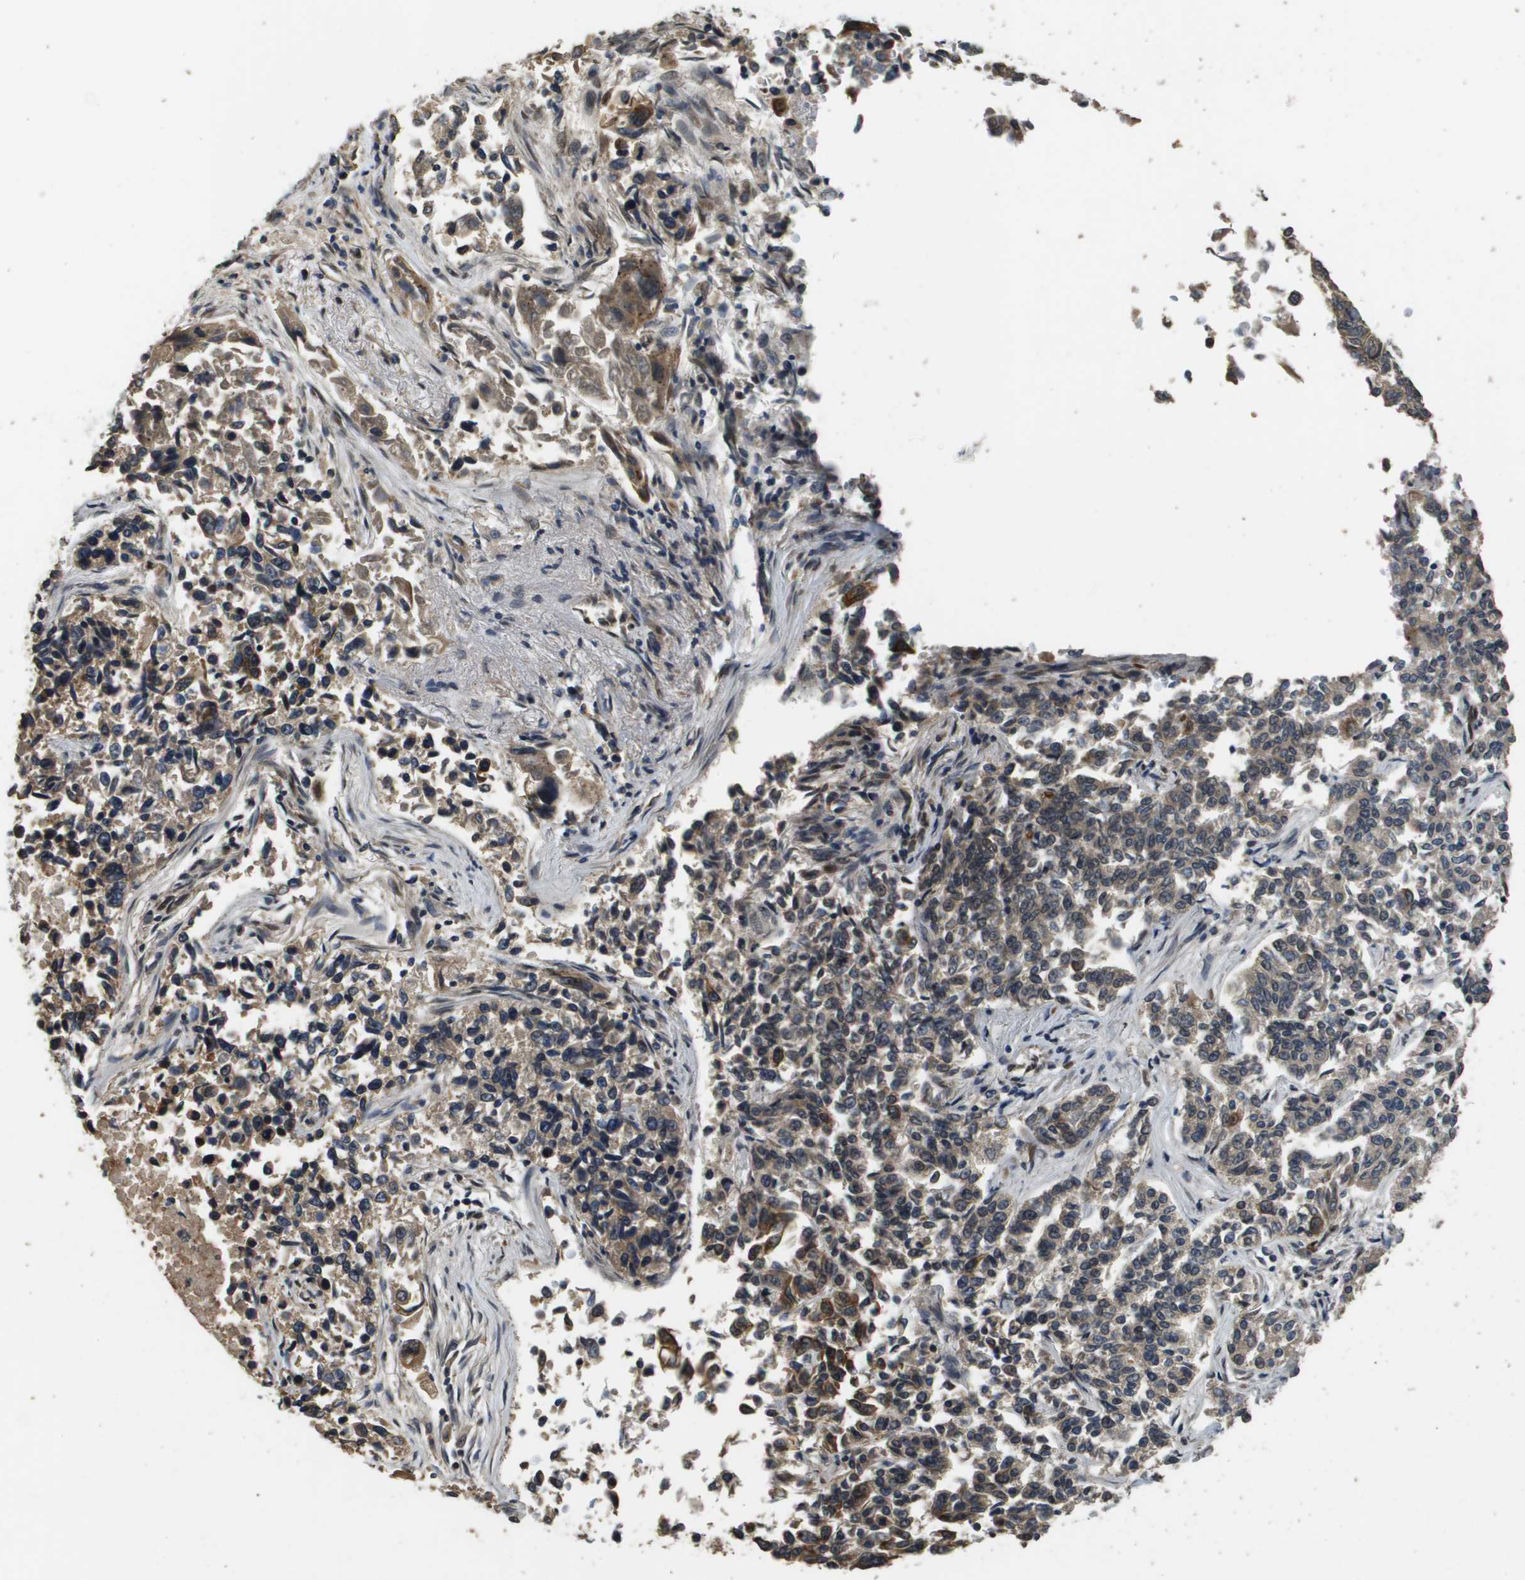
{"staining": {"intensity": "moderate", "quantity": "25%-75%", "location": "cytoplasmic/membranous,nuclear"}, "tissue": "lung cancer", "cell_type": "Tumor cells", "image_type": "cancer", "snomed": [{"axis": "morphology", "description": "Adenocarcinoma, NOS"}, {"axis": "topography", "description": "Lung"}], "caption": "This photomicrograph displays immunohistochemistry (IHC) staining of human lung cancer, with medium moderate cytoplasmic/membranous and nuclear expression in approximately 25%-75% of tumor cells.", "gene": "FANCC", "patient": {"sex": "male", "age": 84}}